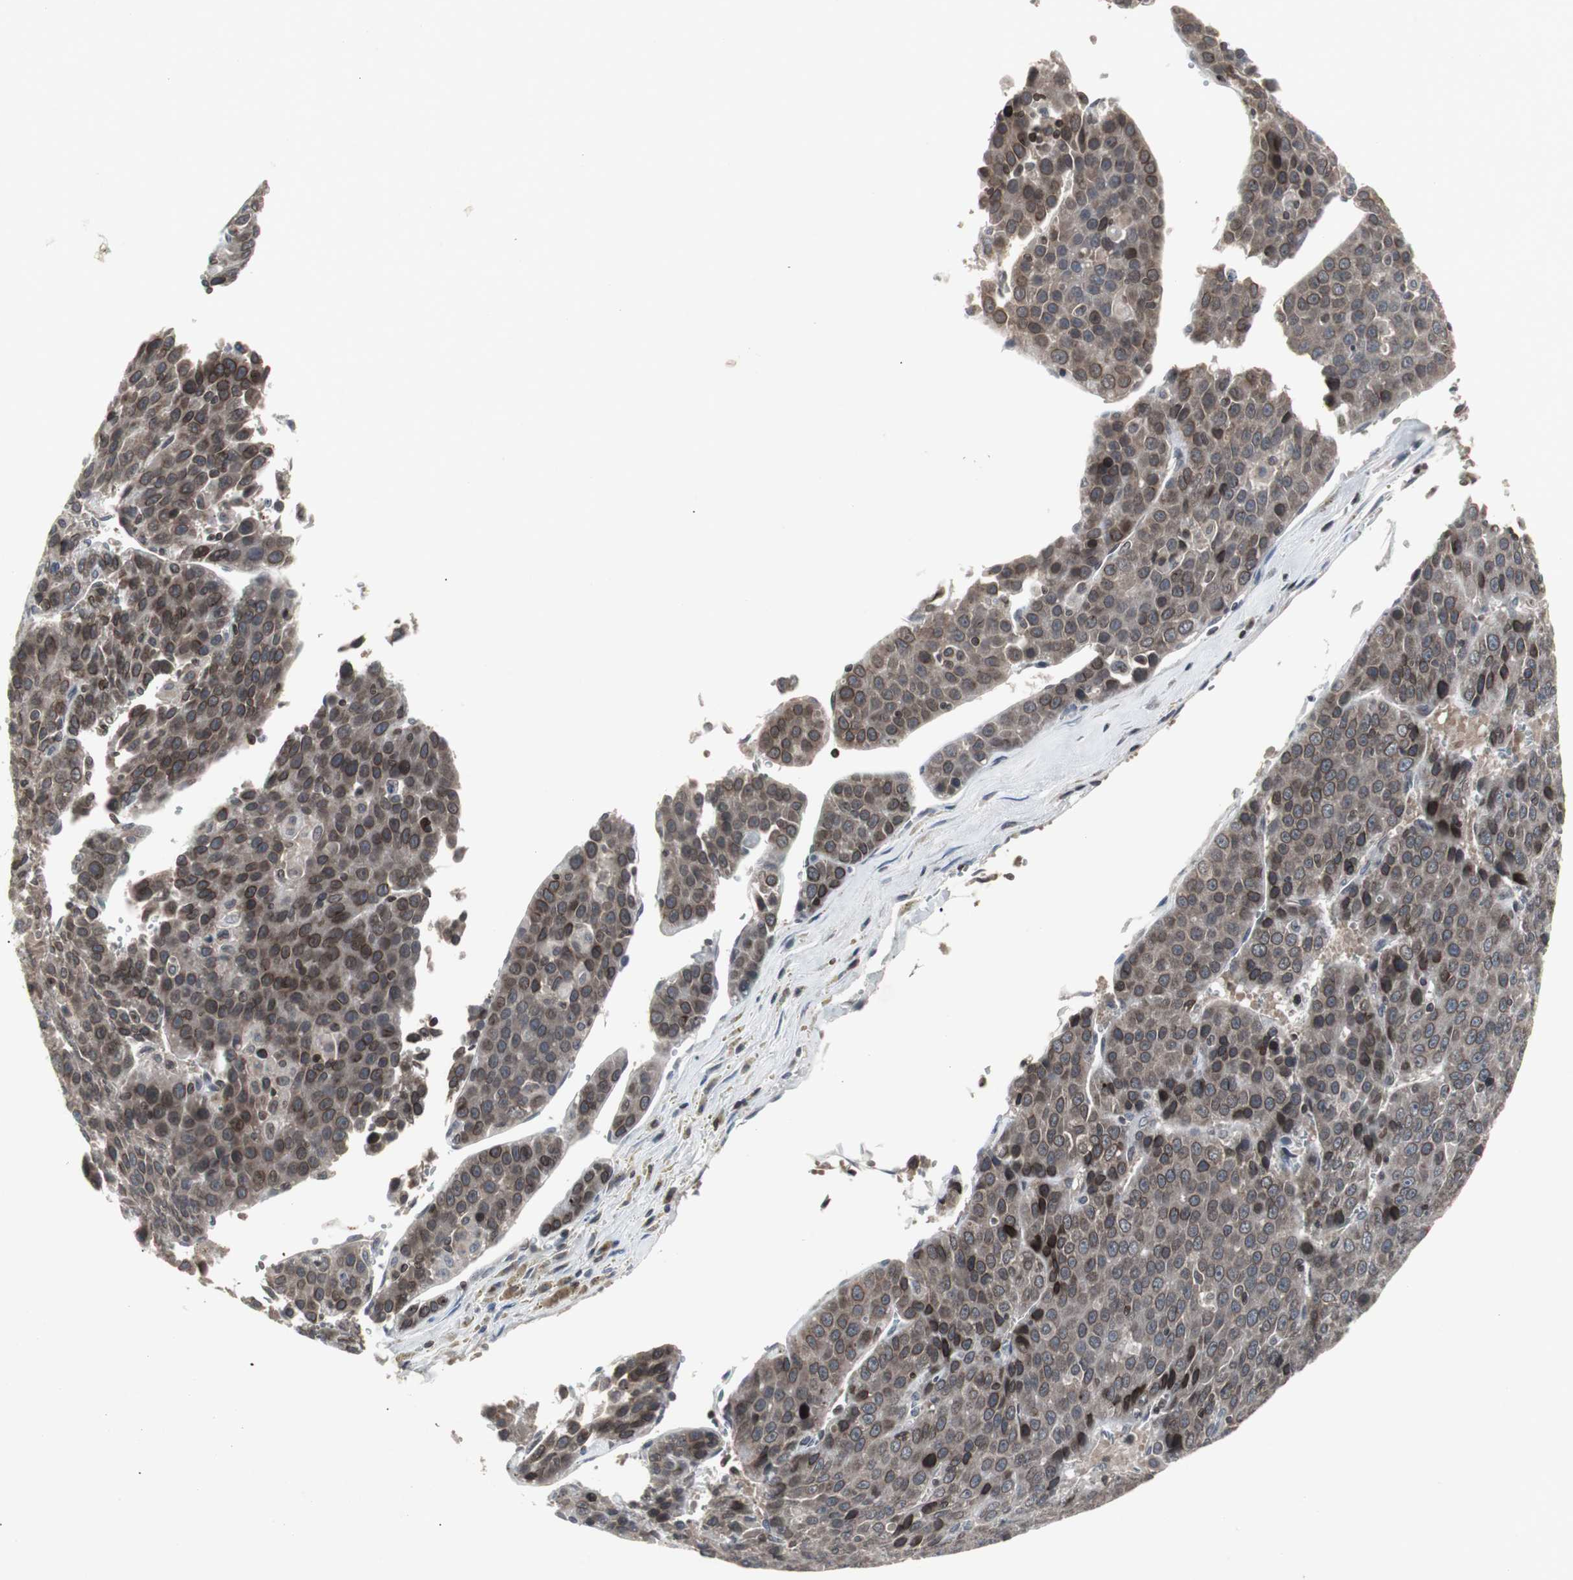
{"staining": {"intensity": "moderate", "quantity": ">75%", "location": "cytoplasmic/membranous,nuclear"}, "tissue": "liver cancer", "cell_type": "Tumor cells", "image_type": "cancer", "snomed": [{"axis": "morphology", "description": "Carcinoma, Hepatocellular, NOS"}, {"axis": "topography", "description": "Liver"}], "caption": "Liver hepatocellular carcinoma stained with DAB immunohistochemistry (IHC) exhibits medium levels of moderate cytoplasmic/membranous and nuclear expression in approximately >75% of tumor cells. (DAB IHC, brown staining for protein, blue staining for nuclei).", "gene": "ZNF396", "patient": {"sex": "female", "age": 53}}